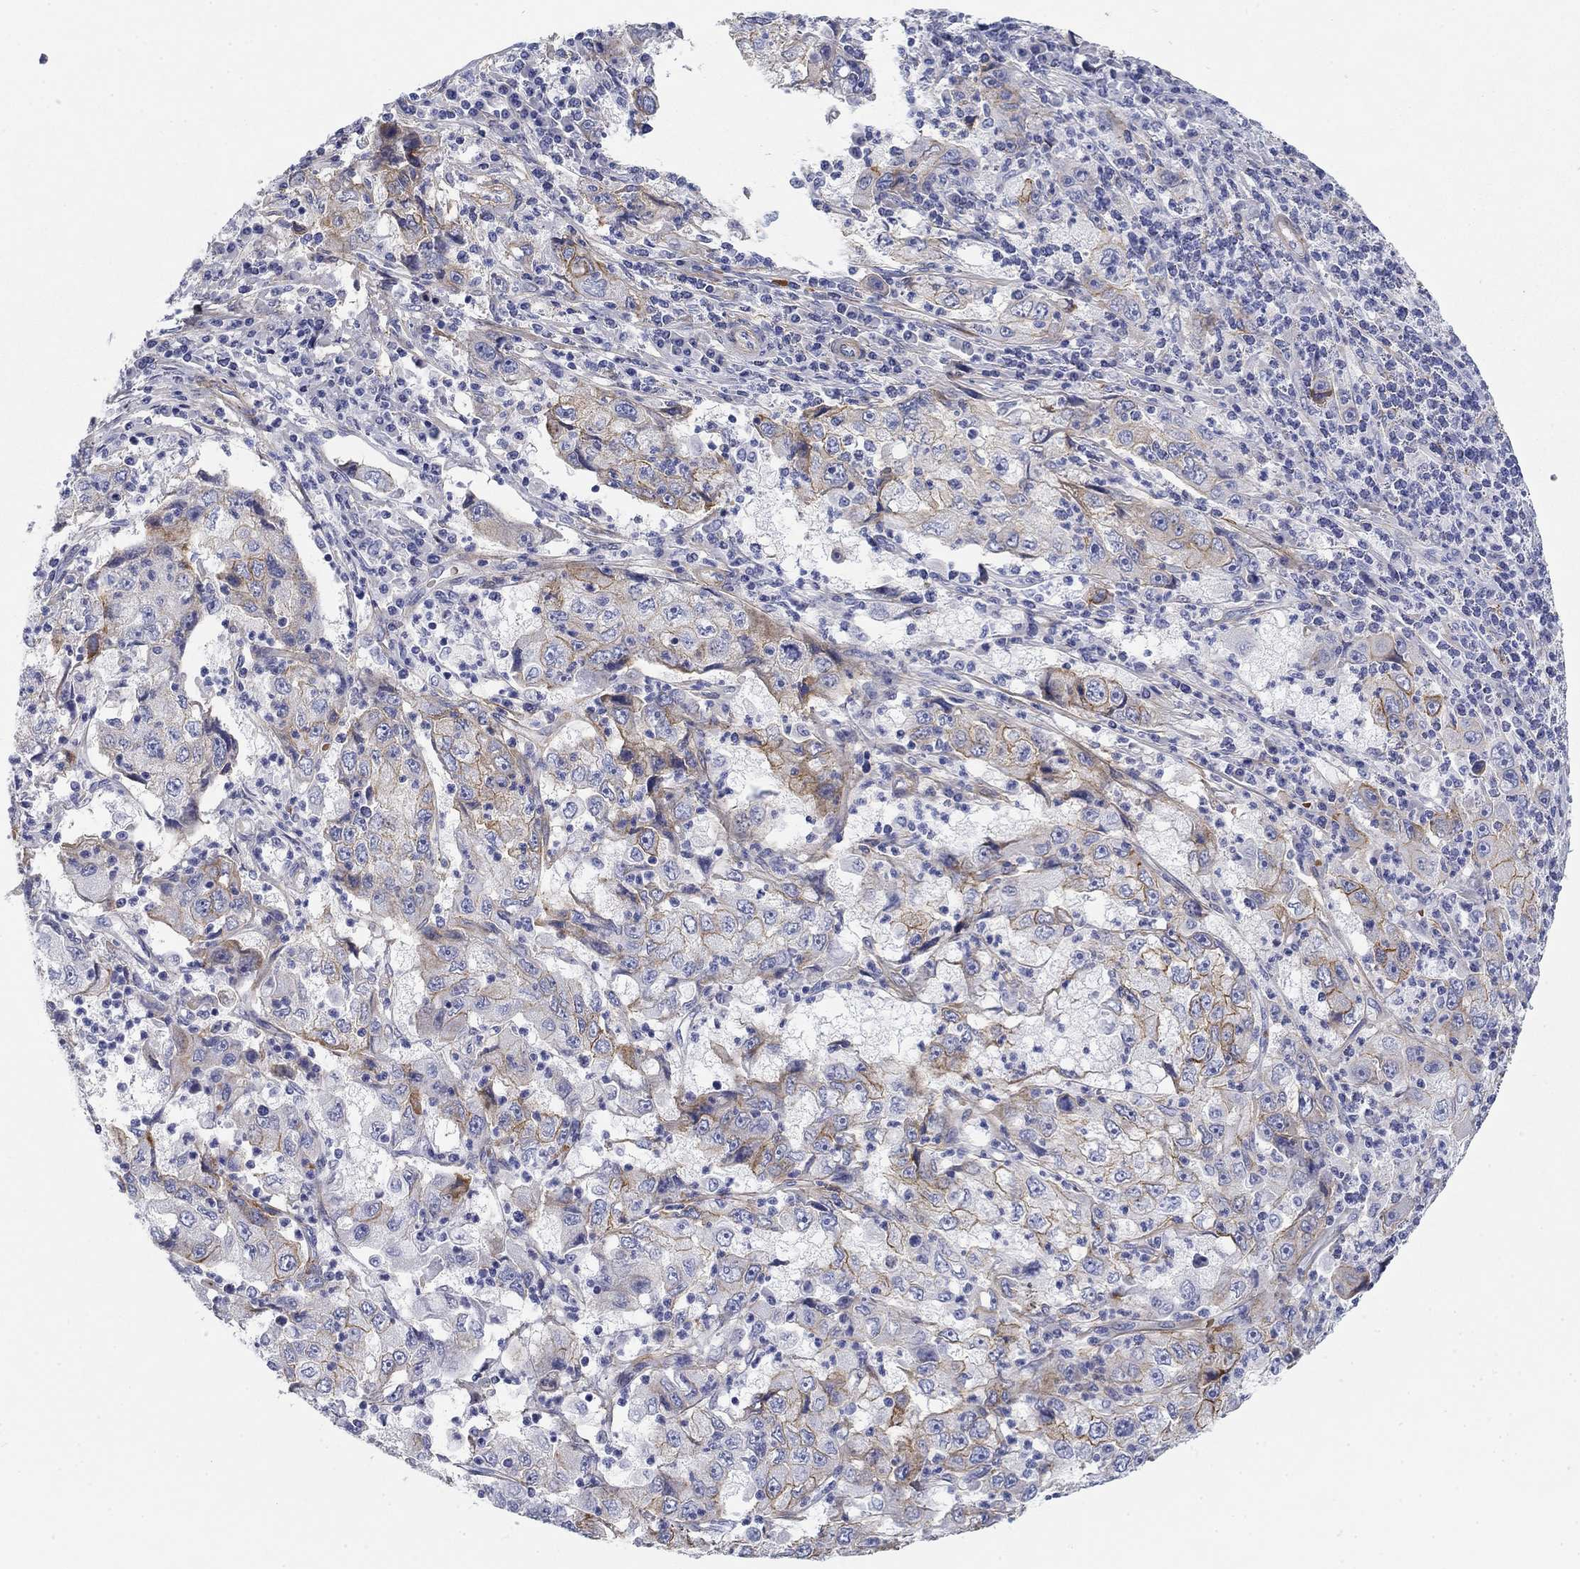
{"staining": {"intensity": "moderate", "quantity": "<25%", "location": "cytoplasmic/membranous"}, "tissue": "cervical cancer", "cell_type": "Tumor cells", "image_type": "cancer", "snomed": [{"axis": "morphology", "description": "Squamous cell carcinoma, NOS"}, {"axis": "topography", "description": "Cervix"}], "caption": "Immunohistochemical staining of cervical cancer (squamous cell carcinoma) demonstrates low levels of moderate cytoplasmic/membranous expression in about <25% of tumor cells. (DAB (3,3'-diaminobenzidine) IHC, brown staining for protein, blue staining for nuclei).", "gene": "GPC1", "patient": {"sex": "female", "age": 36}}